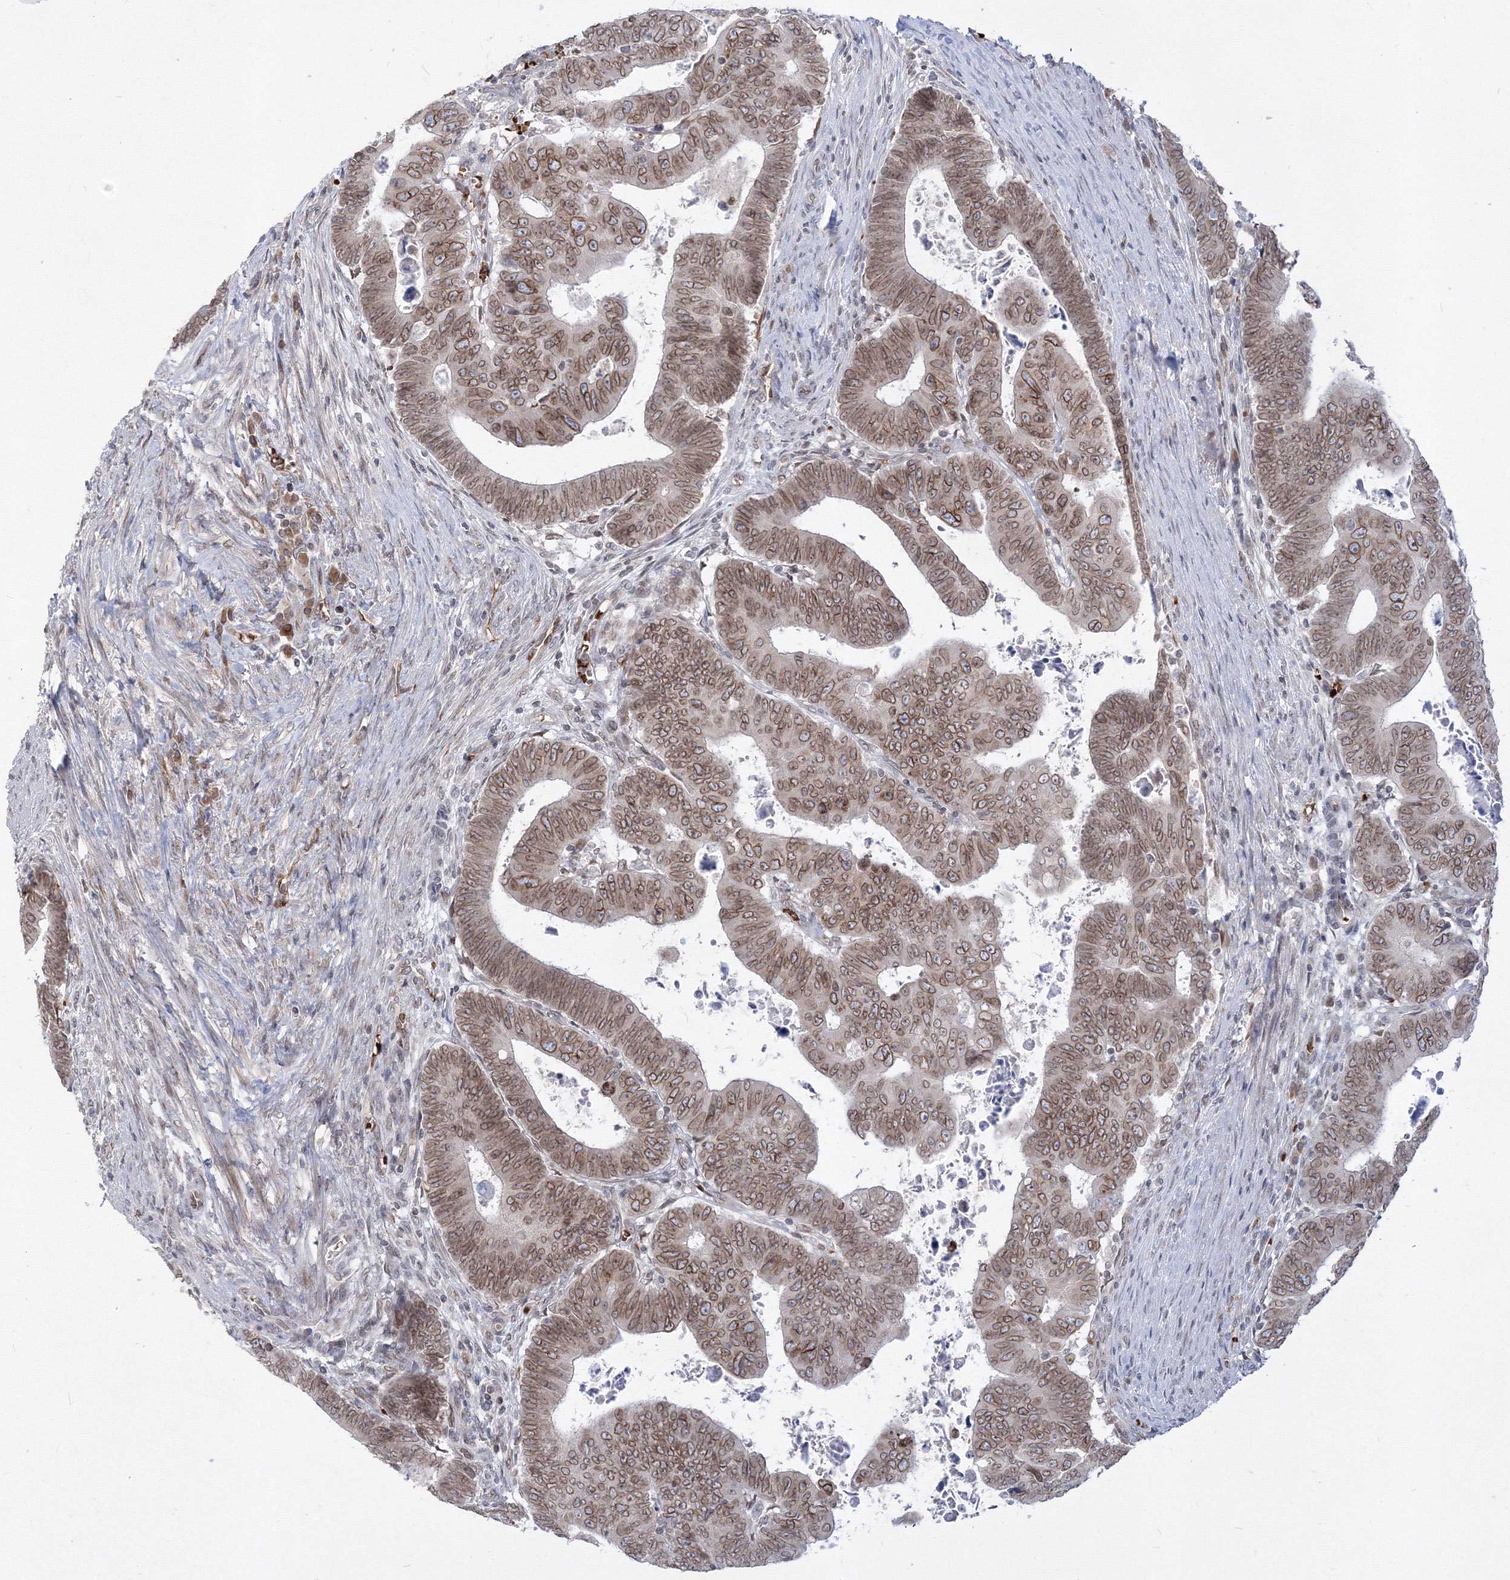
{"staining": {"intensity": "moderate", "quantity": ">75%", "location": "cytoplasmic/membranous,nuclear"}, "tissue": "colorectal cancer", "cell_type": "Tumor cells", "image_type": "cancer", "snomed": [{"axis": "morphology", "description": "Normal tissue, NOS"}, {"axis": "morphology", "description": "Adenocarcinoma, NOS"}, {"axis": "topography", "description": "Rectum"}], "caption": "Colorectal cancer stained with a protein marker displays moderate staining in tumor cells.", "gene": "DNAJB2", "patient": {"sex": "female", "age": 65}}